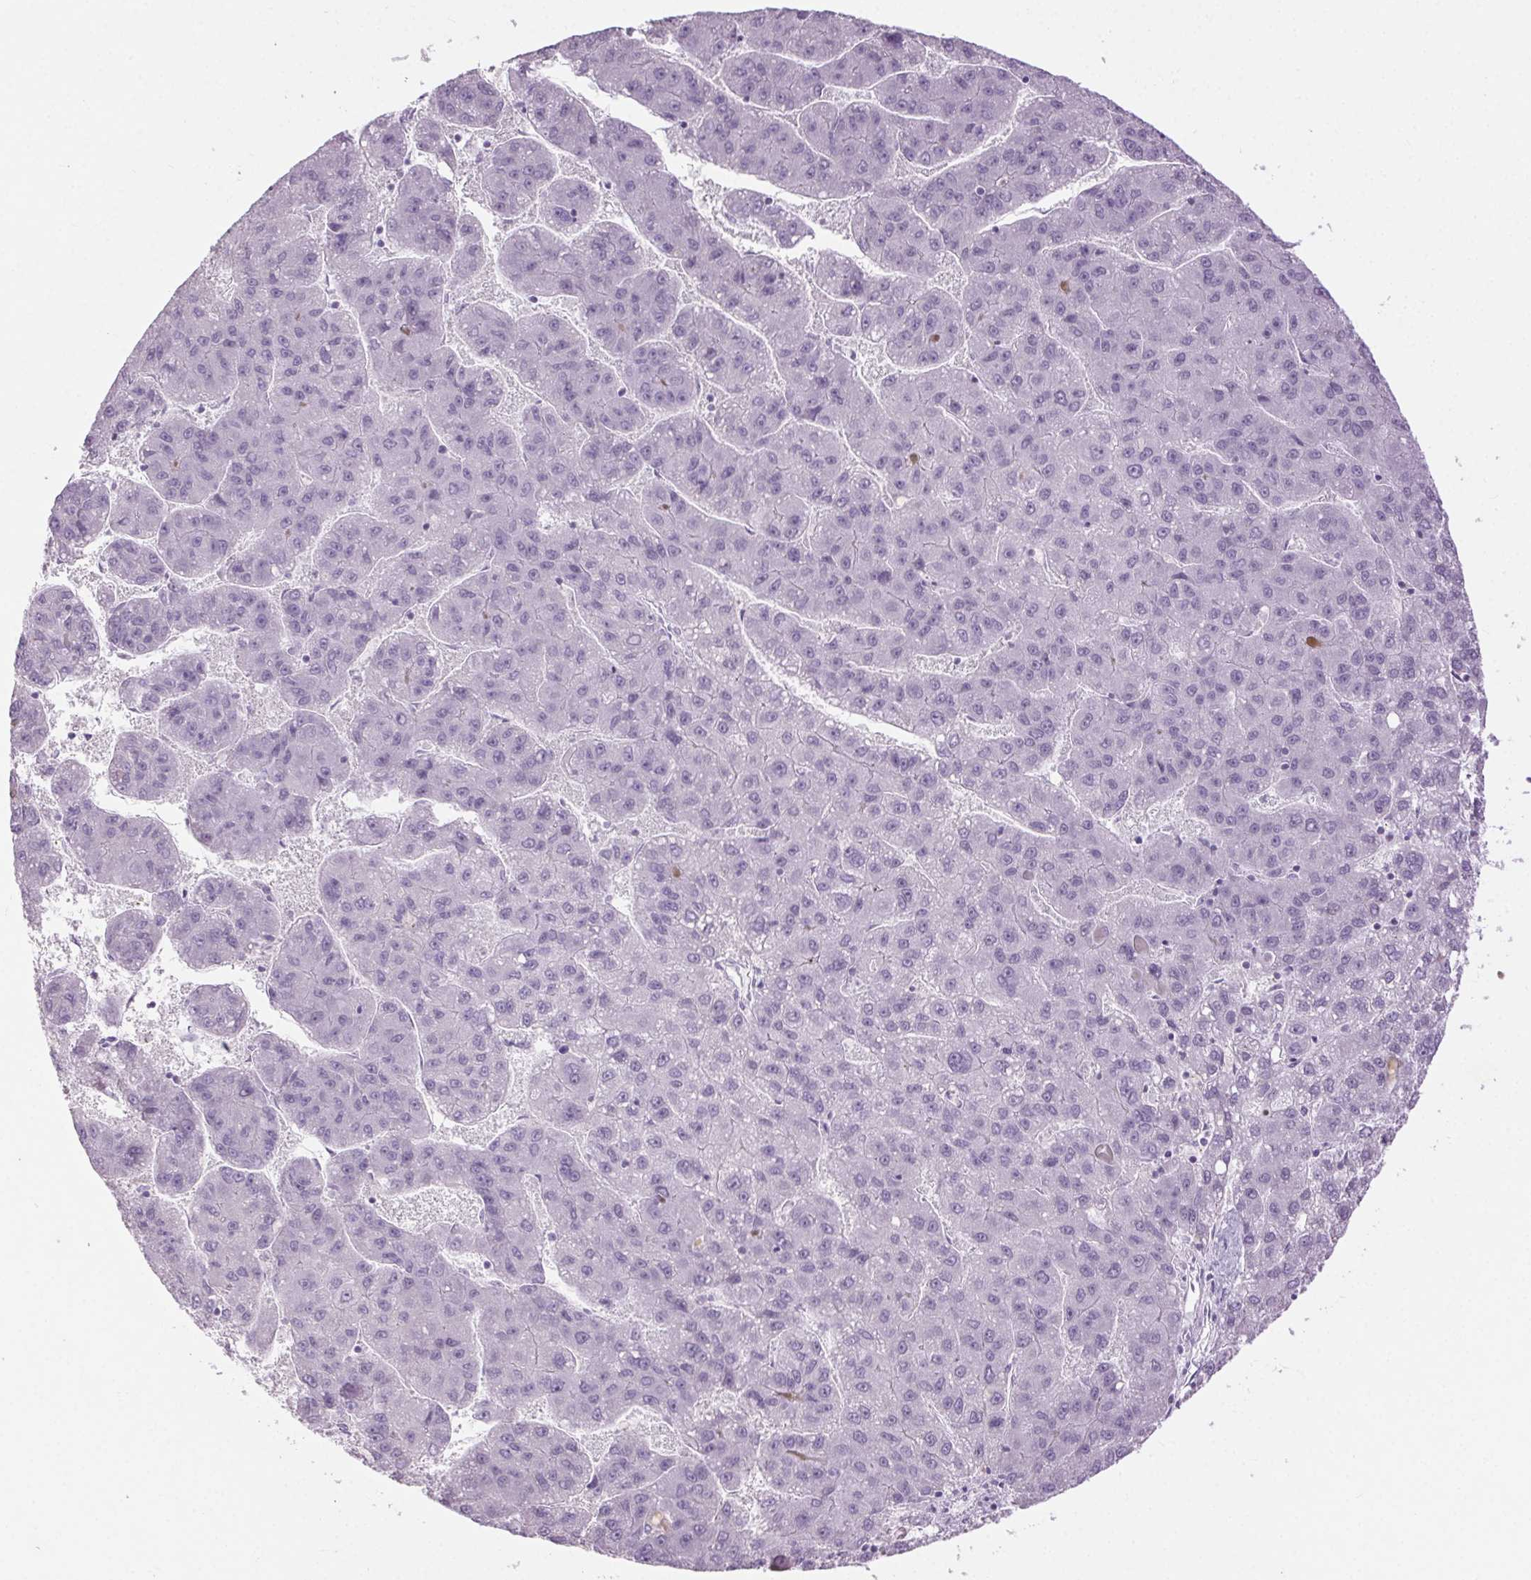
{"staining": {"intensity": "negative", "quantity": "none", "location": "none"}, "tissue": "liver cancer", "cell_type": "Tumor cells", "image_type": "cancer", "snomed": [{"axis": "morphology", "description": "Carcinoma, Hepatocellular, NOS"}, {"axis": "topography", "description": "Liver"}], "caption": "IHC of liver cancer (hepatocellular carcinoma) exhibits no positivity in tumor cells.", "gene": "BEND2", "patient": {"sex": "female", "age": 82}}